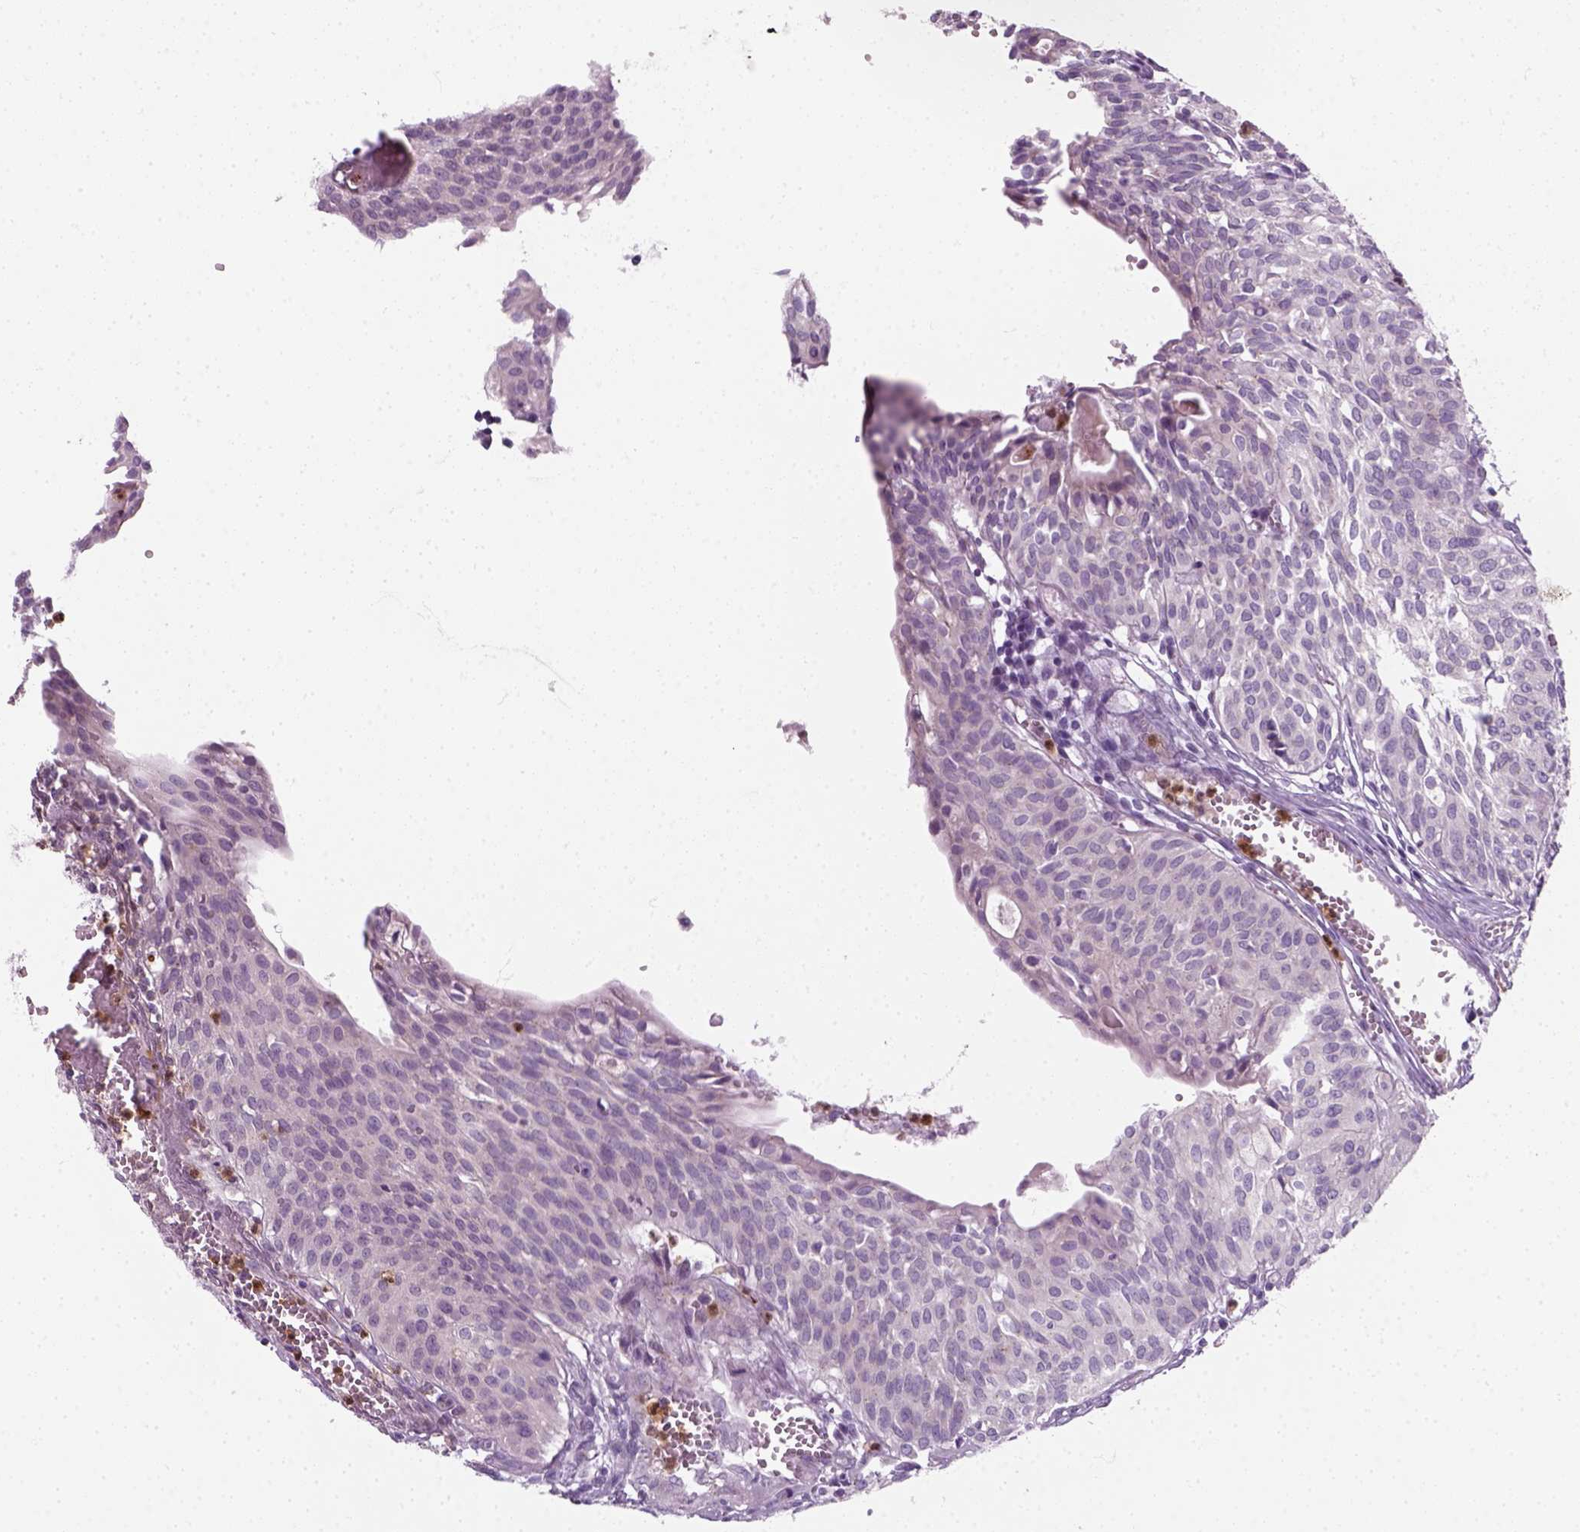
{"staining": {"intensity": "negative", "quantity": "none", "location": "none"}, "tissue": "urothelial cancer", "cell_type": "Tumor cells", "image_type": "cancer", "snomed": [{"axis": "morphology", "description": "Urothelial carcinoma, High grade"}, {"axis": "topography", "description": "Urinary bladder"}], "caption": "A high-resolution photomicrograph shows immunohistochemistry staining of urothelial cancer, which displays no significant expression in tumor cells. (DAB (3,3'-diaminobenzidine) immunohistochemistry (IHC) with hematoxylin counter stain).", "gene": "IL4", "patient": {"sex": "male", "age": 57}}